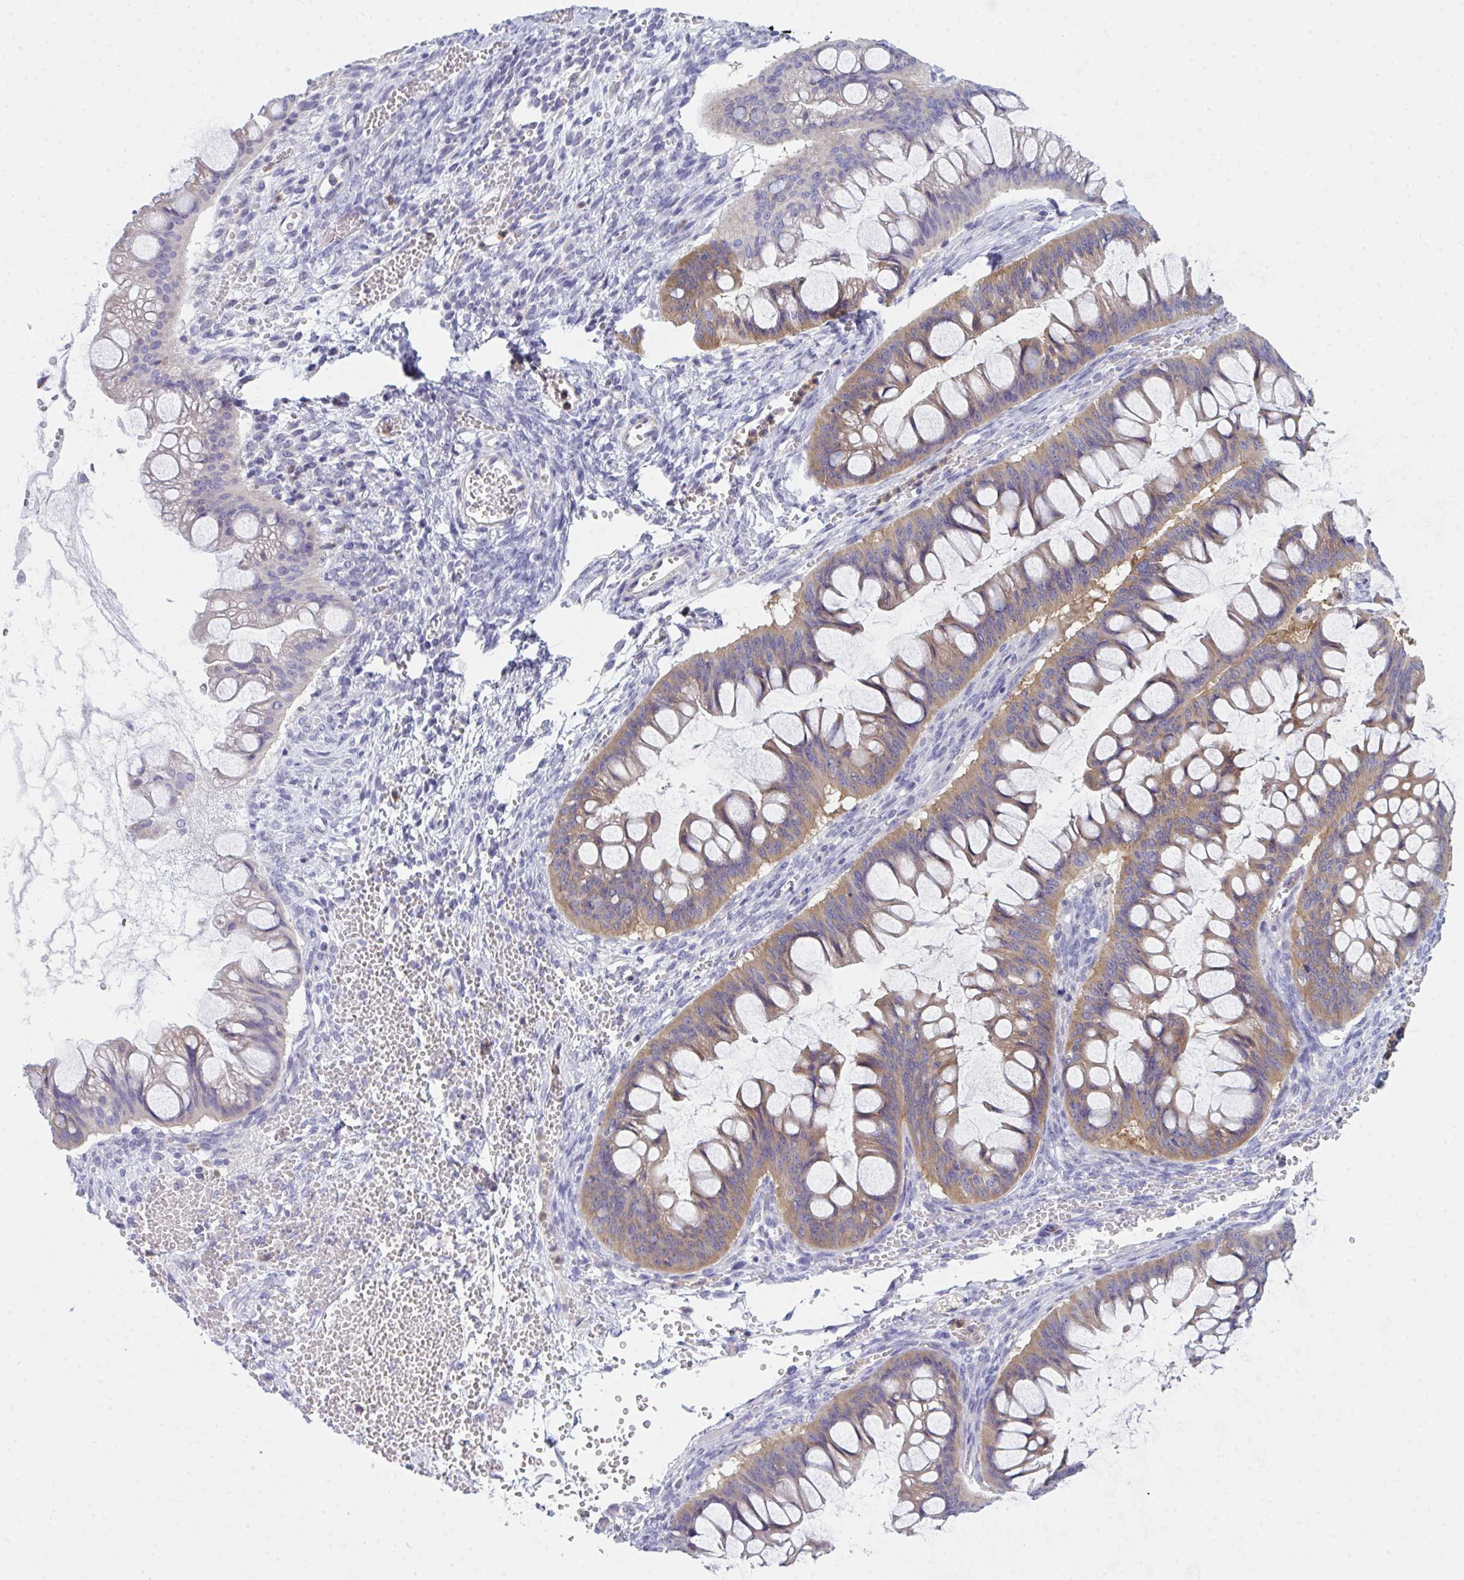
{"staining": {"intensity": "moderate", "quantity": ">75%", "location": "cytoplasmic/membranous"}, "tissue": "ovarian cancer", "cell_type": "Tumor cells", "image_type": "cancer", "snomed": [{"axis": "morphology", "description": "Cystadenocarcinoma, mucinous, NOS"}, {"axis": "topography", "description": "Ovary"}], "caption": "Immunohistochemistry (IHC) histopathology image of neoplastic tissue: human ovarian cancer stained using immunohistochemistry (IHC) shows medium levels of moderate protein expression localized specifically in the cytoplasmic/membranous of tumor cells, appearing as a cytoplasmic/membranous brown color.", "gene": "SLC30A6", "patient": {"sex": "female", "age": 73}}